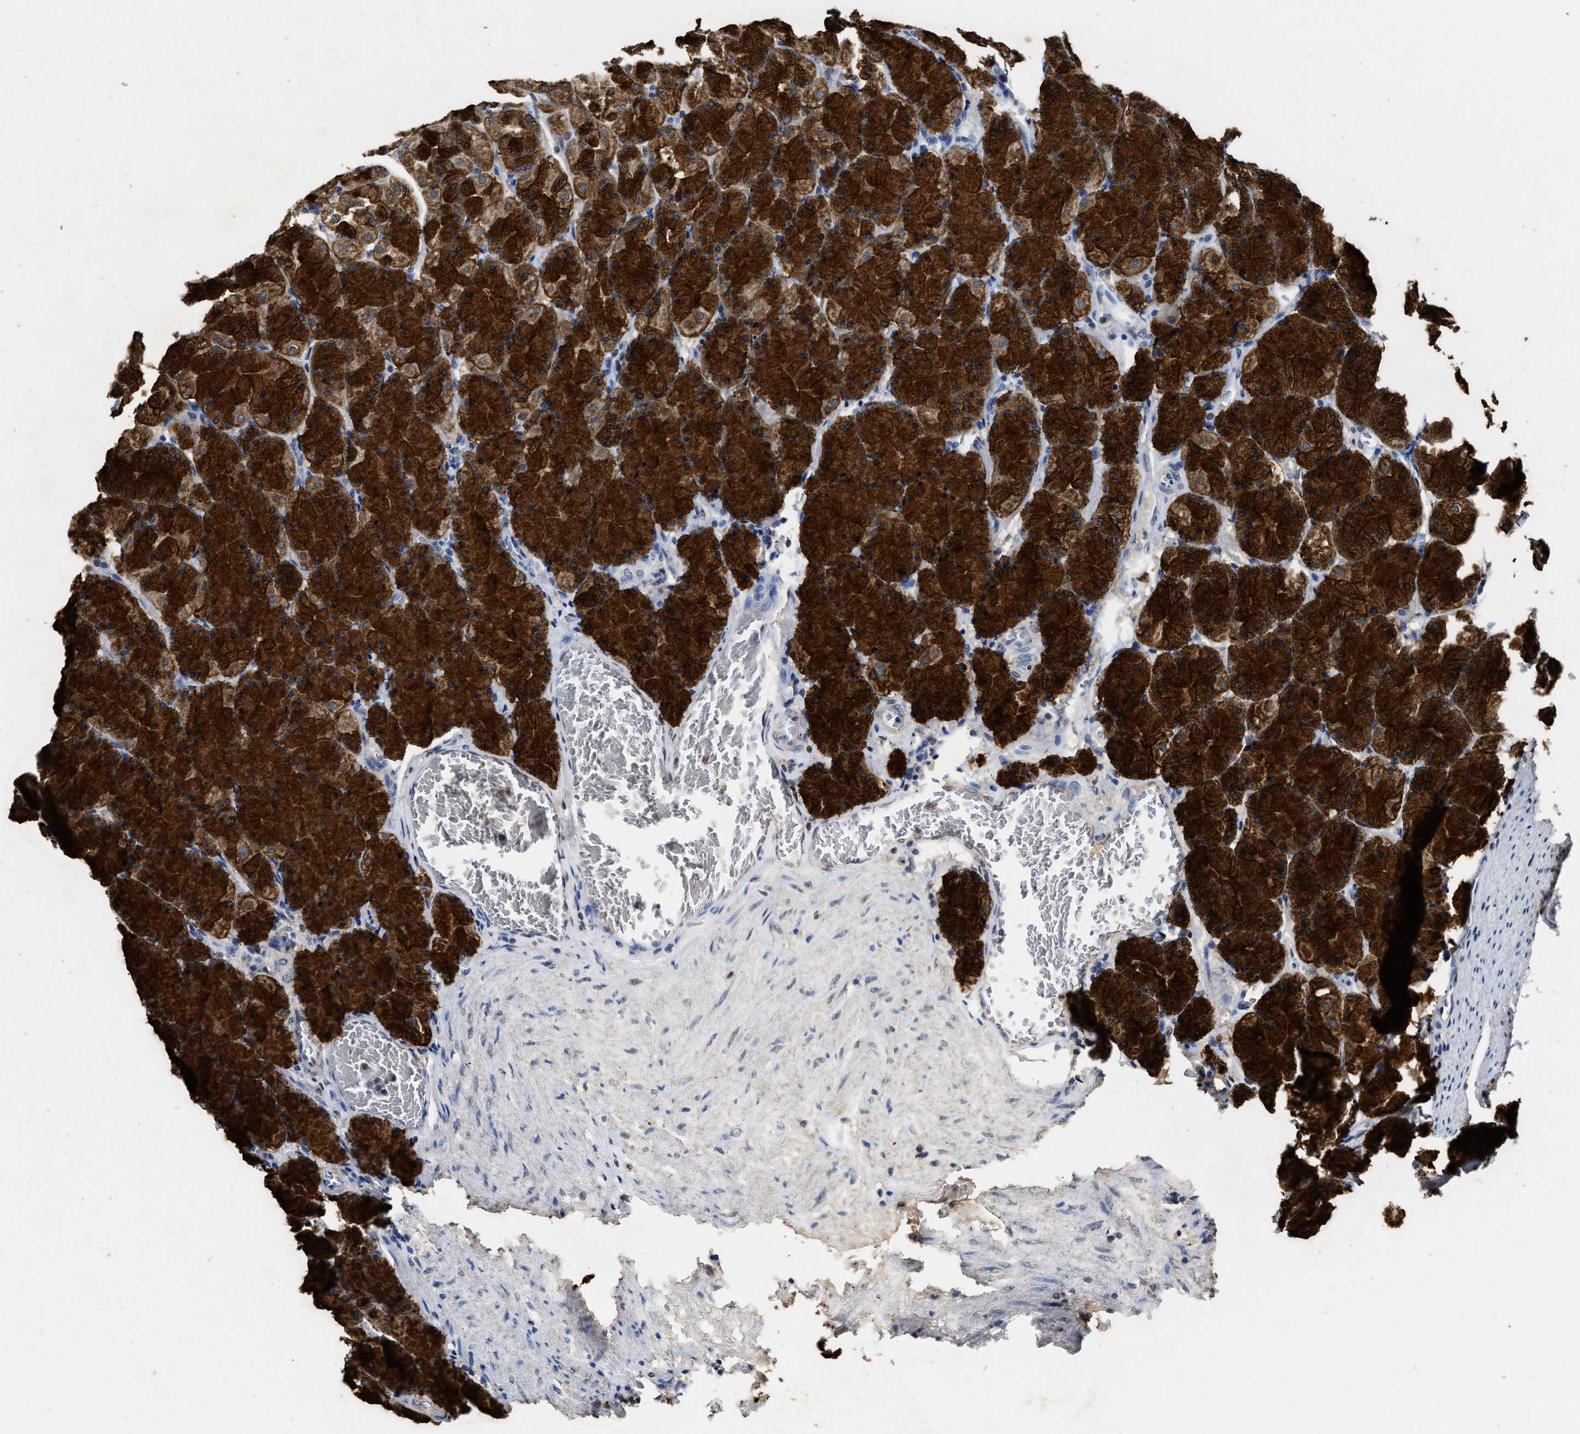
{"staining": {"intensity": "strong", "quantity": ">75%", "location": "cytoplasmic/membranous"}, "tissue": "stomach", "cell_type": "Glandular cells", "image_type": "normal", "snomed": [{"axis": "morphology", "description": "Normal tissue, NOS"}, {"axis": "topography", "description": "Stomach, upper"}], "caption": "Strong cytoplasmic/membranous staining is appreciated in about >75% of glandular cells in normal stomach.", "gene": "CTNNA1", "patient": {"sex": "female", "age": 56}}